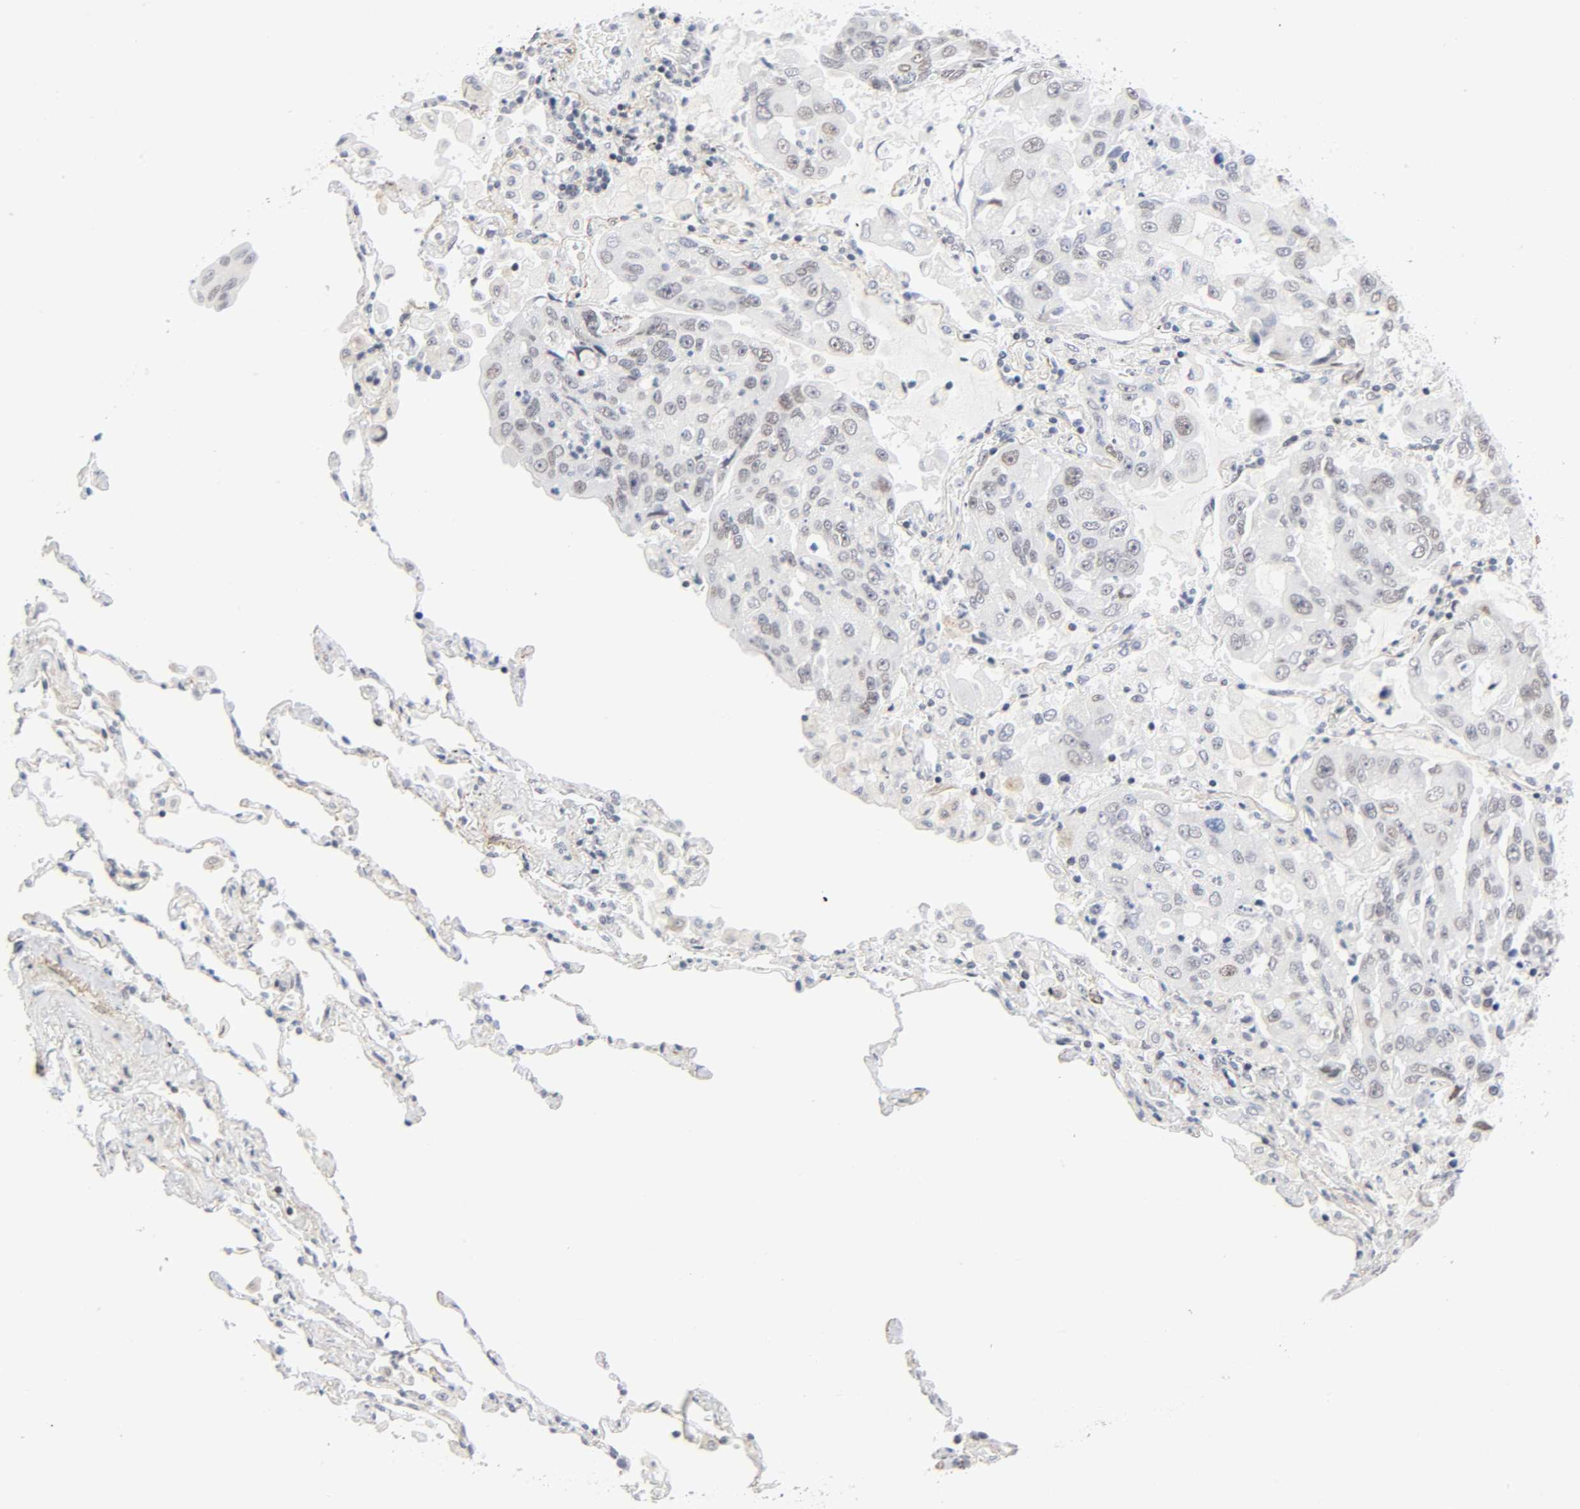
{"staining": {"intensity": "weak", "quantity": "<25%", "location": "nuclear"}, "tissue": "lung cancer", "cell_type": "Tumor cells", "image_type": "cancer", "snomed": [{"axis": "morphology", "description": "Adenocarcinoma, NOS"}, {"axis": "topography", "description": "Lung"}], "caption": "Lung cancer was stained to show a protein in brown. There is no significant staining in tumor cells. (Stains: DAB (3,3'-diaminobenzidine) IHC with hematoxylin counter stain, Microscopy: brightfield microscopy at high magnification).", "gene": "DIDO1", "patient": {"sex": "male", "age": 64}}